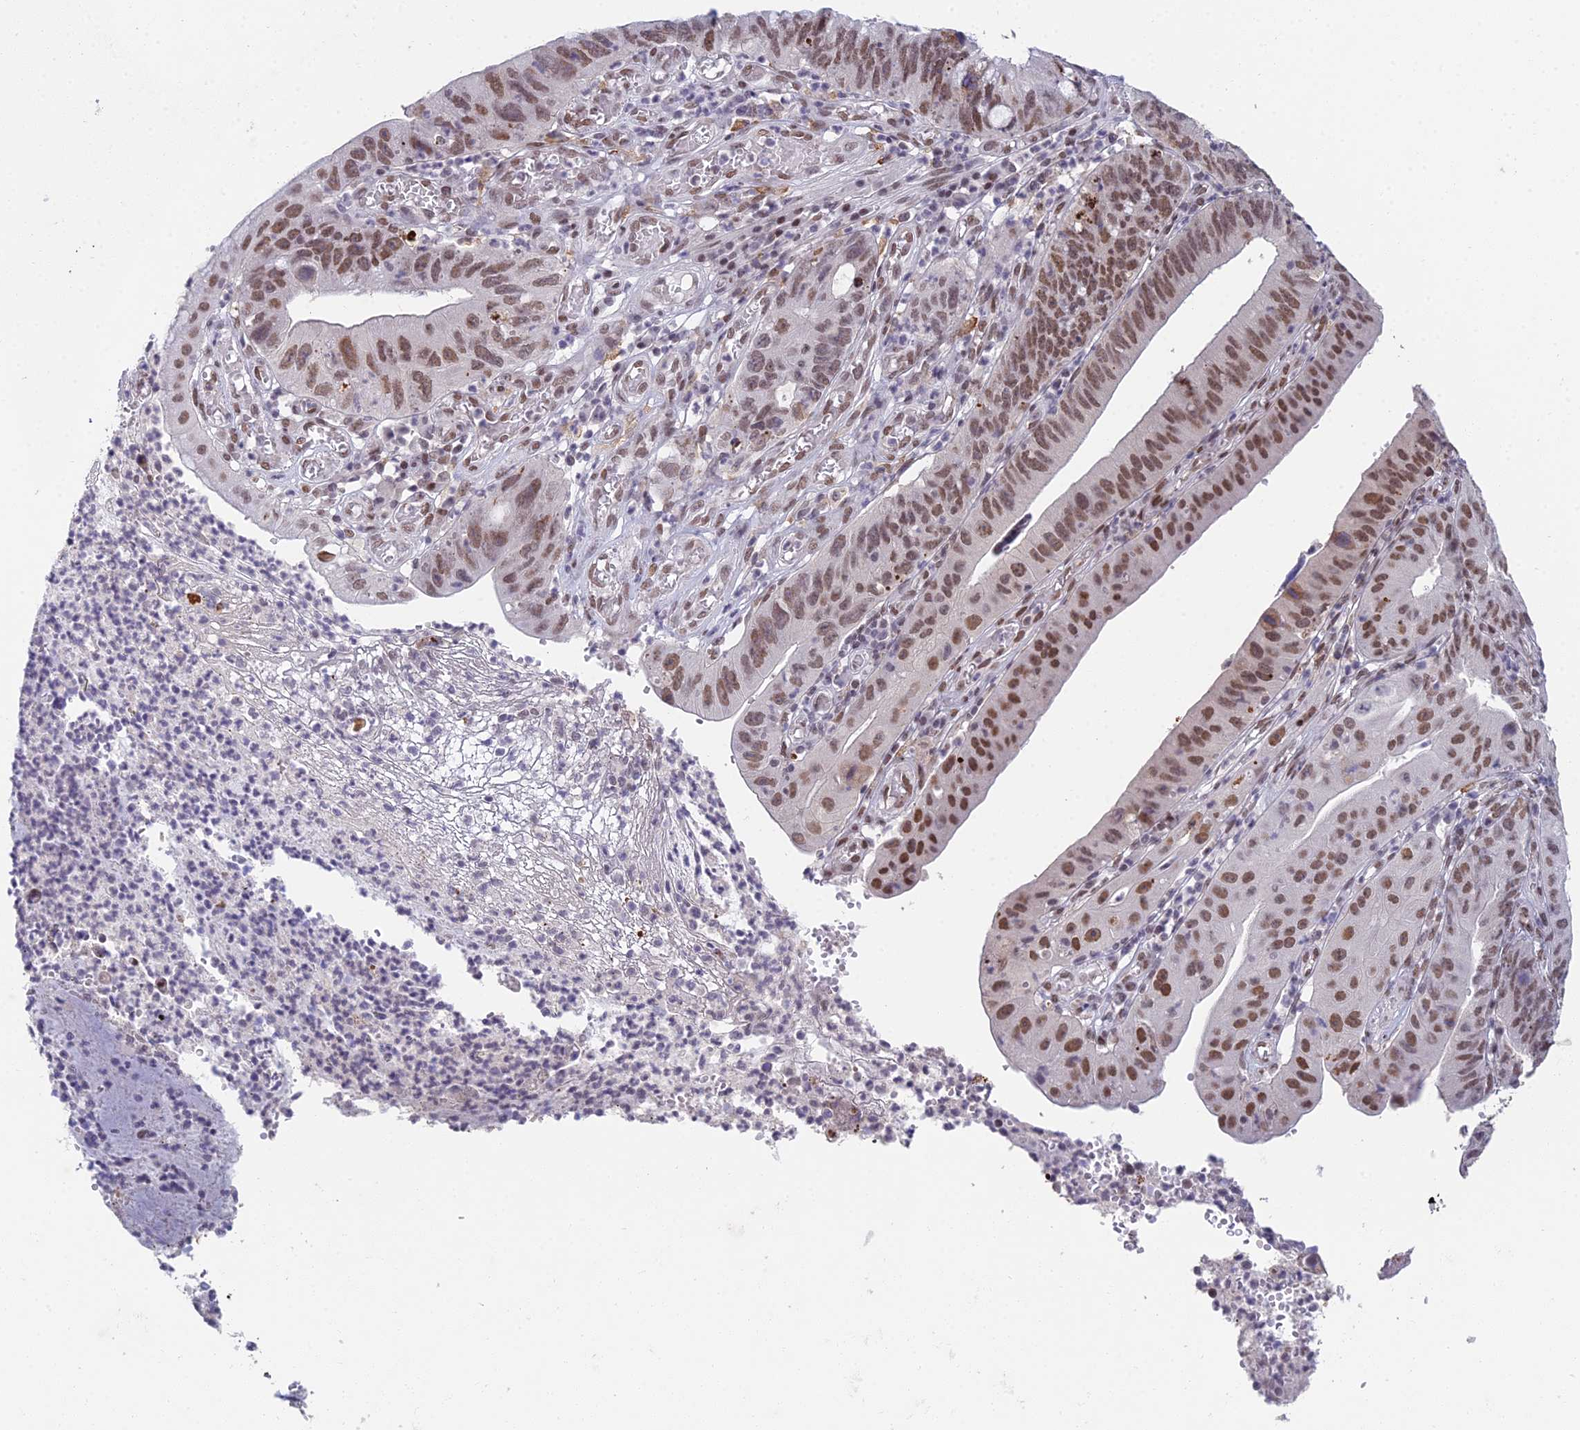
{"staining": {"intensity": "moderate", "quantity": ">75%", "location": "nuclear"}, "tissue": "stomach cancer", "cell_type": "Tumor cells", "image_type": "cancer", "snomed": [{"axis": "morphology", "description": "Adenocarcinoma, NOS"}, {"axis": "topography", "description": "Stomach"}], "caption": "Stomach adenocarcinoma stained for a protein shows moderate nuclear positivity in tumor cells.", "gene": "ABHD17A", "patient": {"sex": "male", "age": 59}}